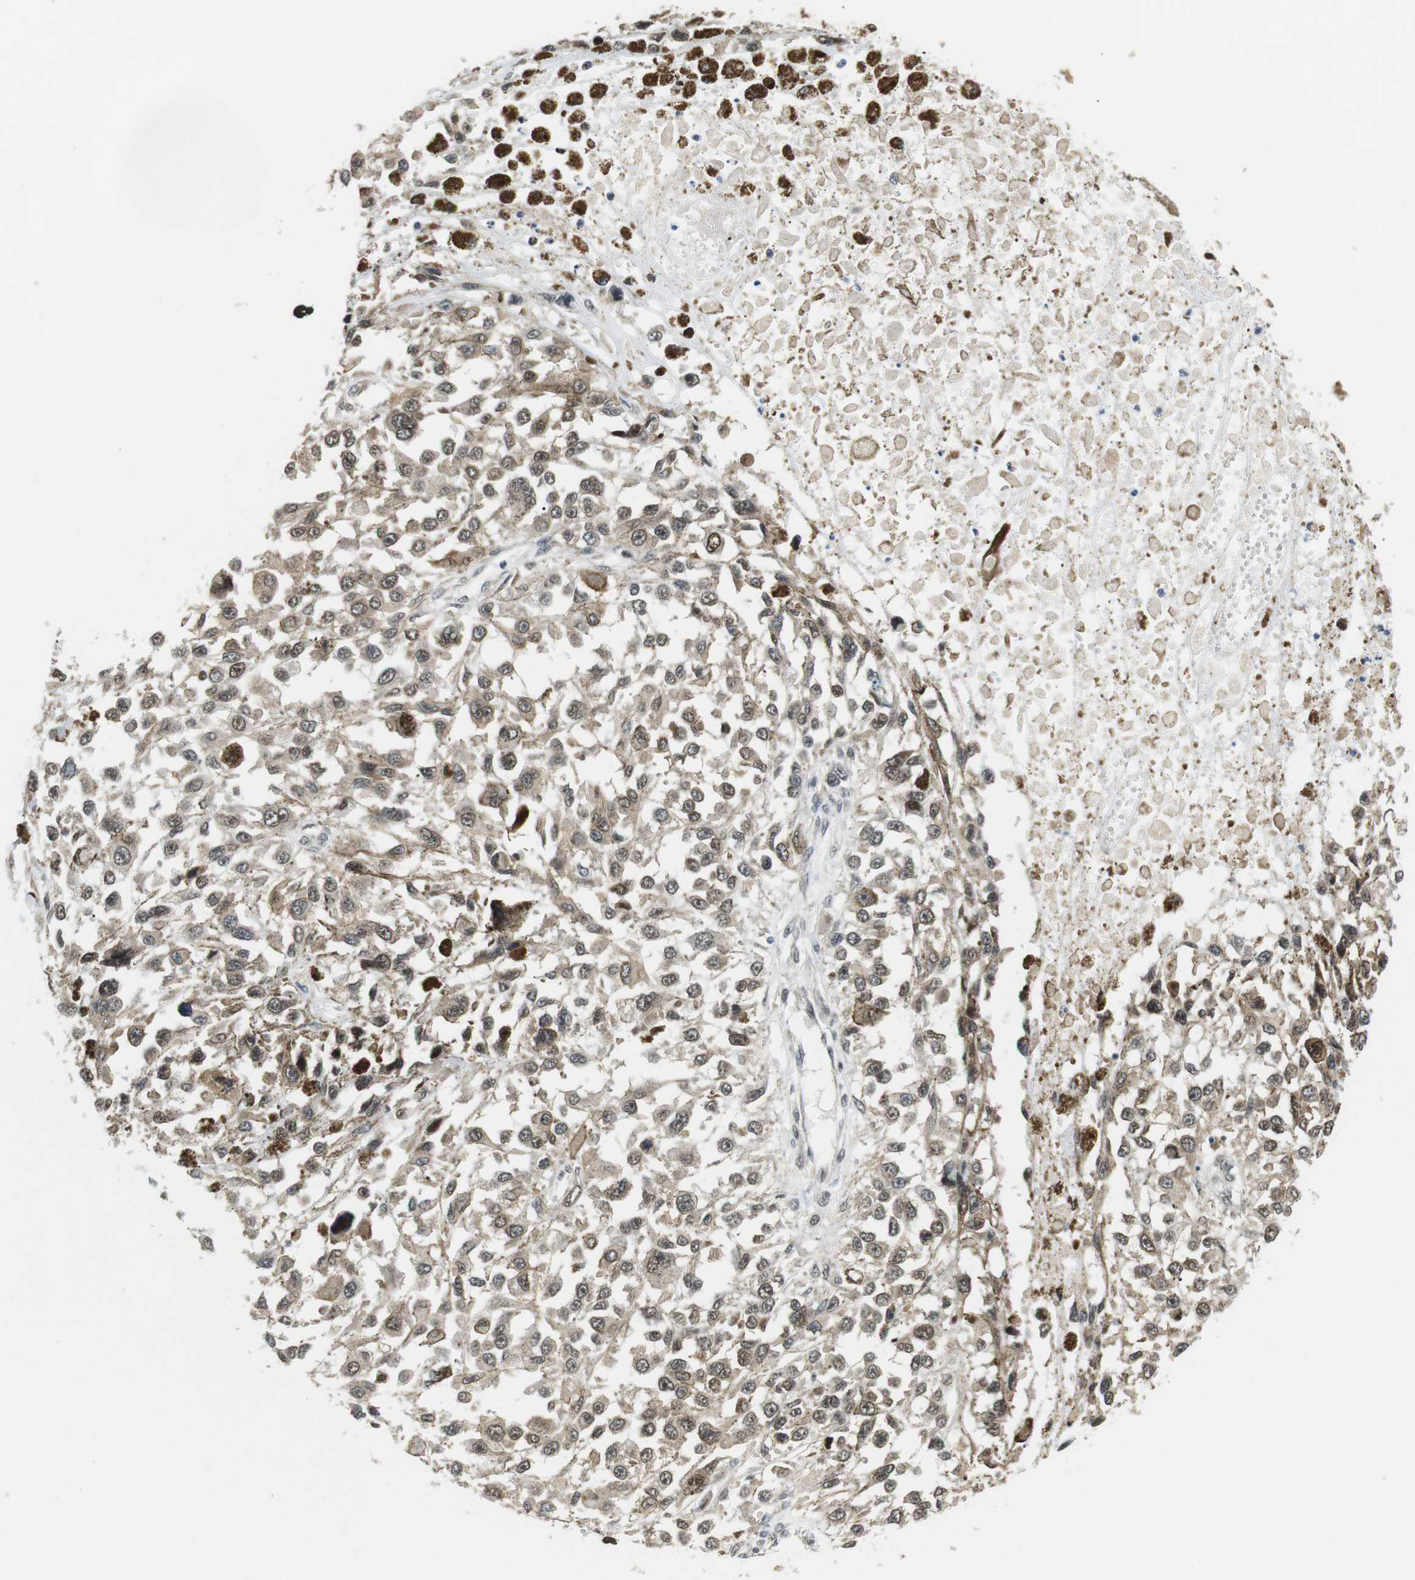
{"staining": {"intensity": "weak", "quantity": ">75%", "location": "cytoplasmic/membranous,nuclear"}, "tissue": "melanoma", "cell_type": "Tumor cells", "image_type": "cancer", "snomed": [{"axis": "morphology", "description": "Malignant melanoma, Metastatic site"}, {"axis": "topography", "description": "Lymph node"}], "caption": "This is a micrograph of IHC staining of malignant melanoma (metastatic site), which shows weak positivity in the cytoplasmic/membranous and nuclear of tumor cells.", "gene": "CSNK2B", "patient": {"sex": "male", "age": 59}}